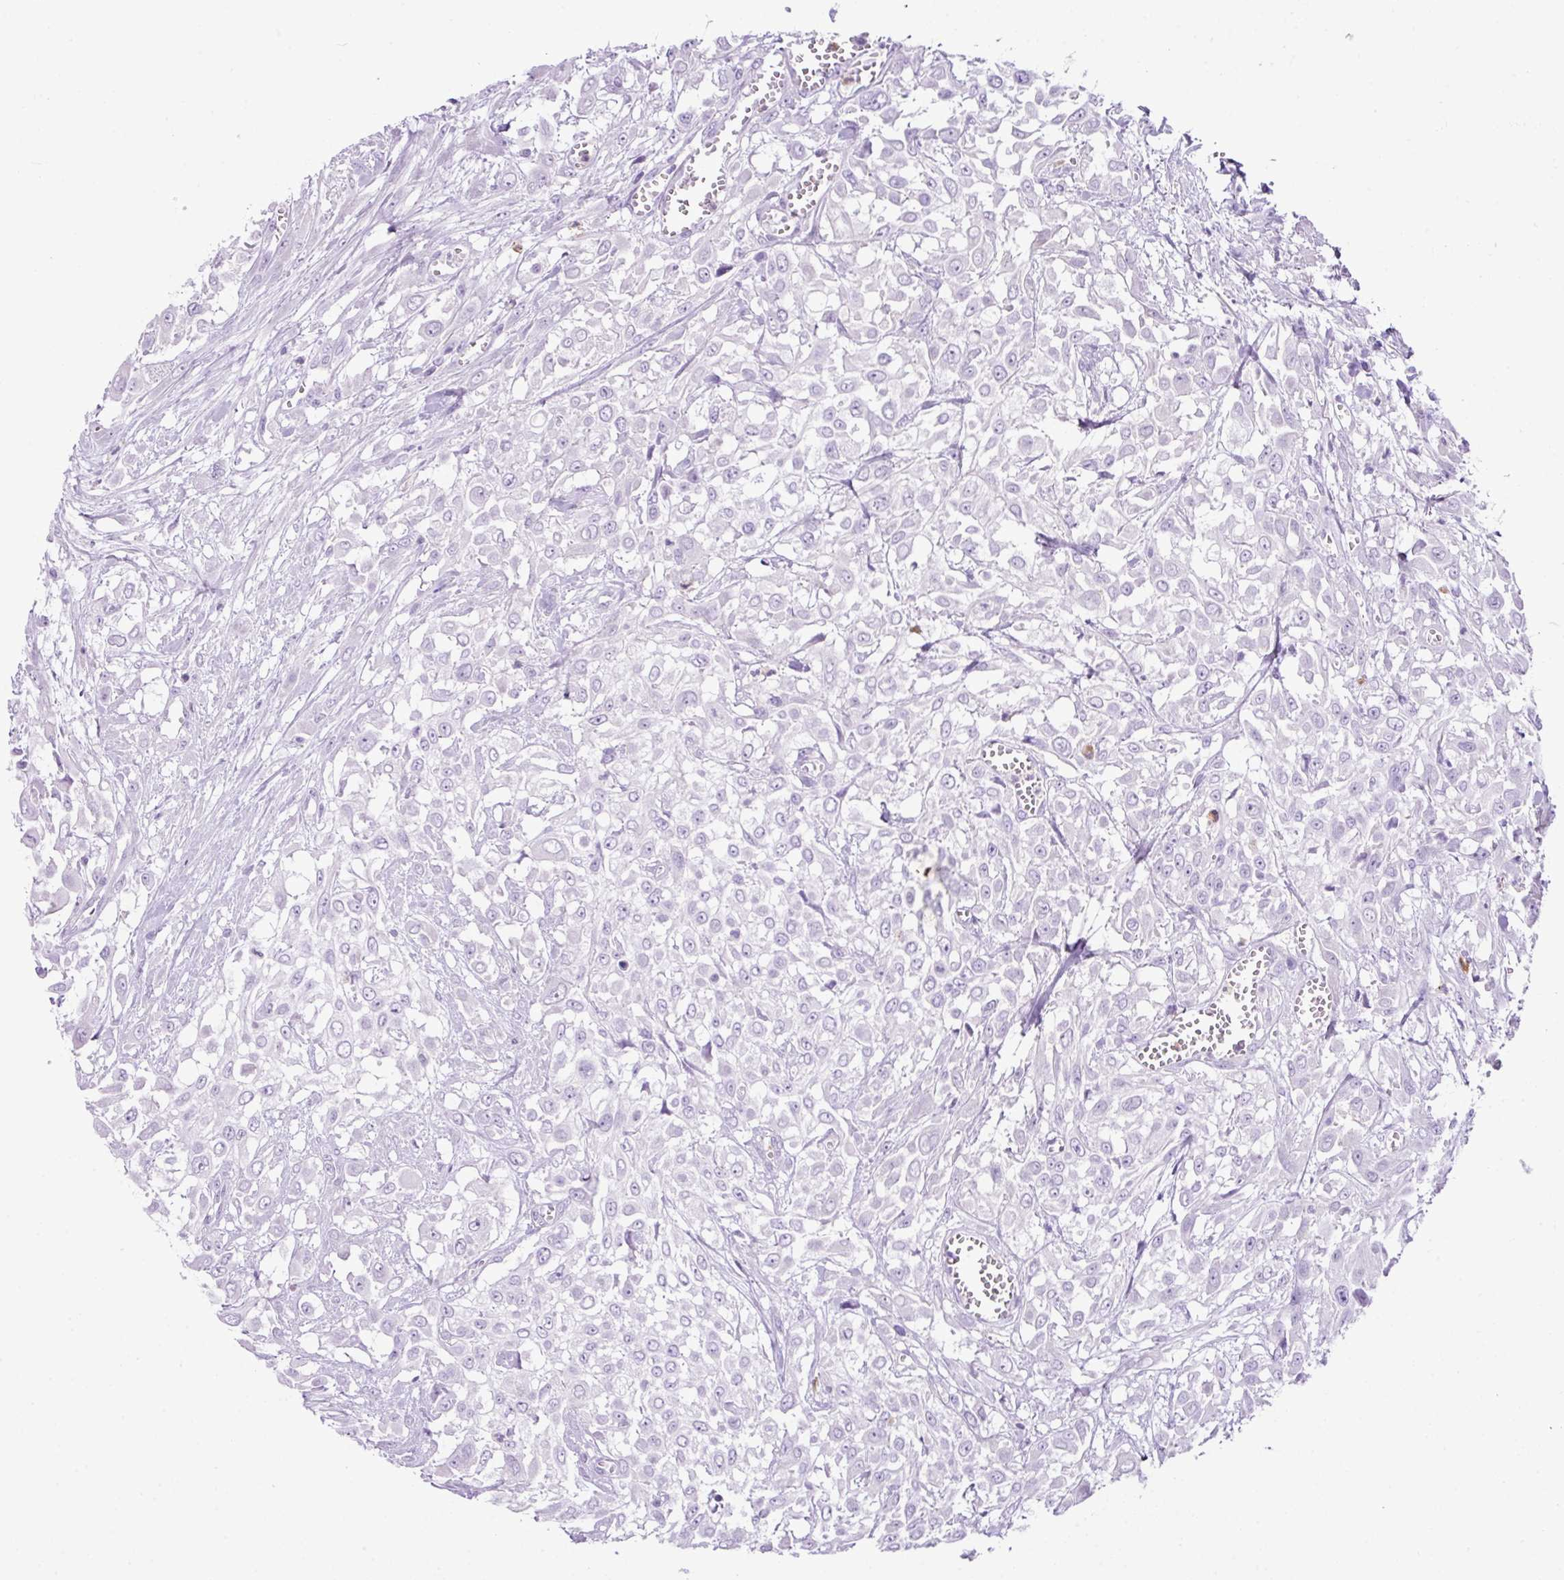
{"staining": {"intensity": "negative", "quantity": "none", "location": "none"}, "tissue": "urothelial cancer", "cell_type": "Tumor cells", "image_type": "cancer", "snomed": [{"axis": "morphology", "description": "Urothelial carcinoma, High grade"}, {"axis": "topography", "description": "Urinary bladder"}], "caption": "Tumor cells are negative for protein expression in human urothelial carcinoma (high-grade). (Stains: DAB (3,3'-diaminobenzidine) immunohistochemistry (IHC) with hematoxylin counter stain, Microscopy: brightfield microscopy at high magnification).", "gene": "HTR3E", "patient": {"sex": "male", "age": 57}}